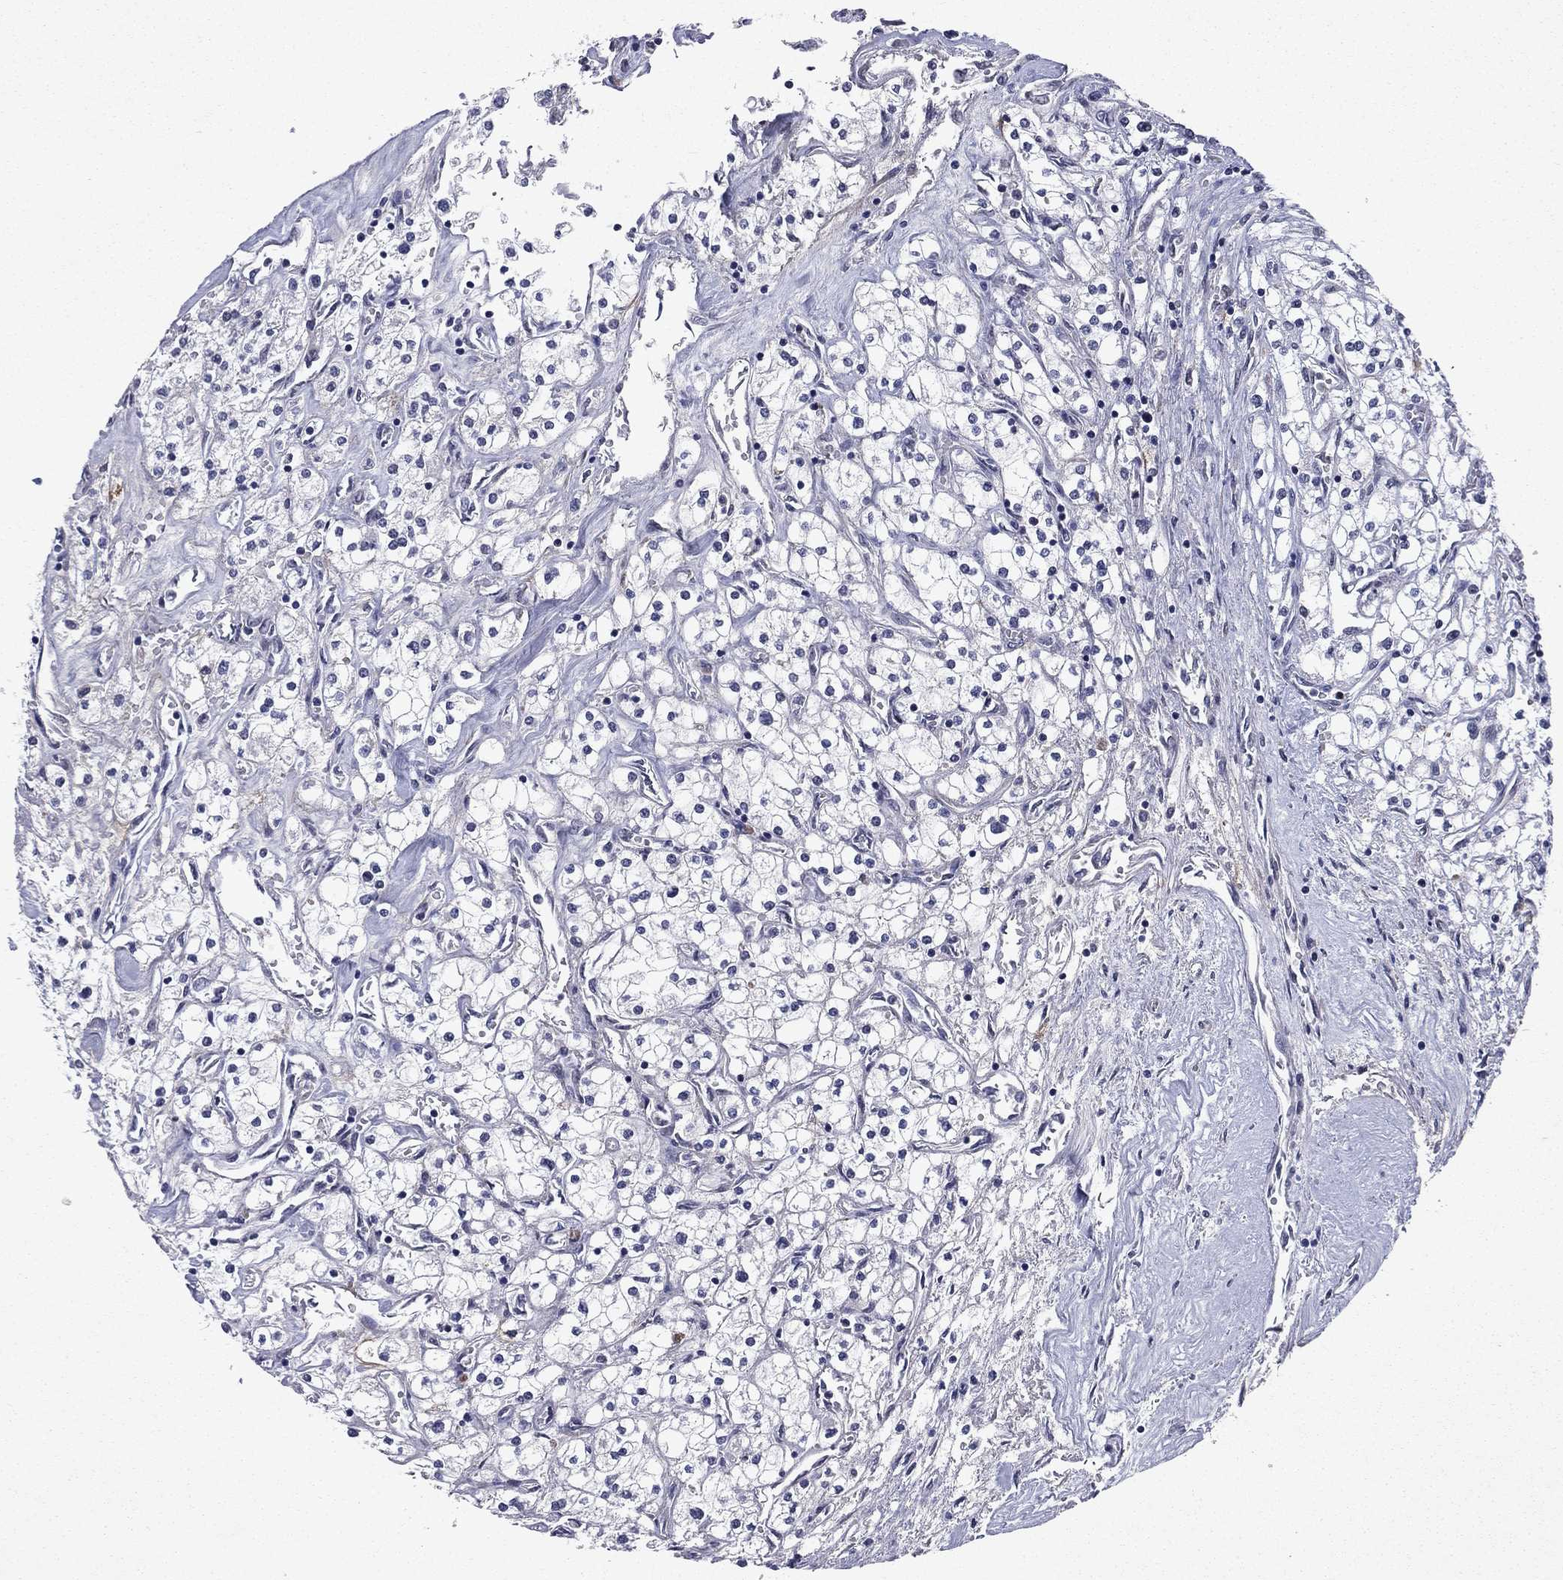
{"staining": {"intensity": "negative", "quantity": "none", "location": "none"}, "tissue": "renal cancer", "cell_type": "Tumor cells", "image_type": "cancer", "snomed": [{"axis": "morphology", "description": "Adenocarcinoma, NOS"}, {"axis": "topography", "description": "Kidney"}], "caption": "IHC histopathology image of neoplastic tissue: adenocarcinoma (renal) stained with DAB shows no significant protein positivity in tumor cells.", "gene": "ECM1", "patient": {"sex": "male", "age": 80}}